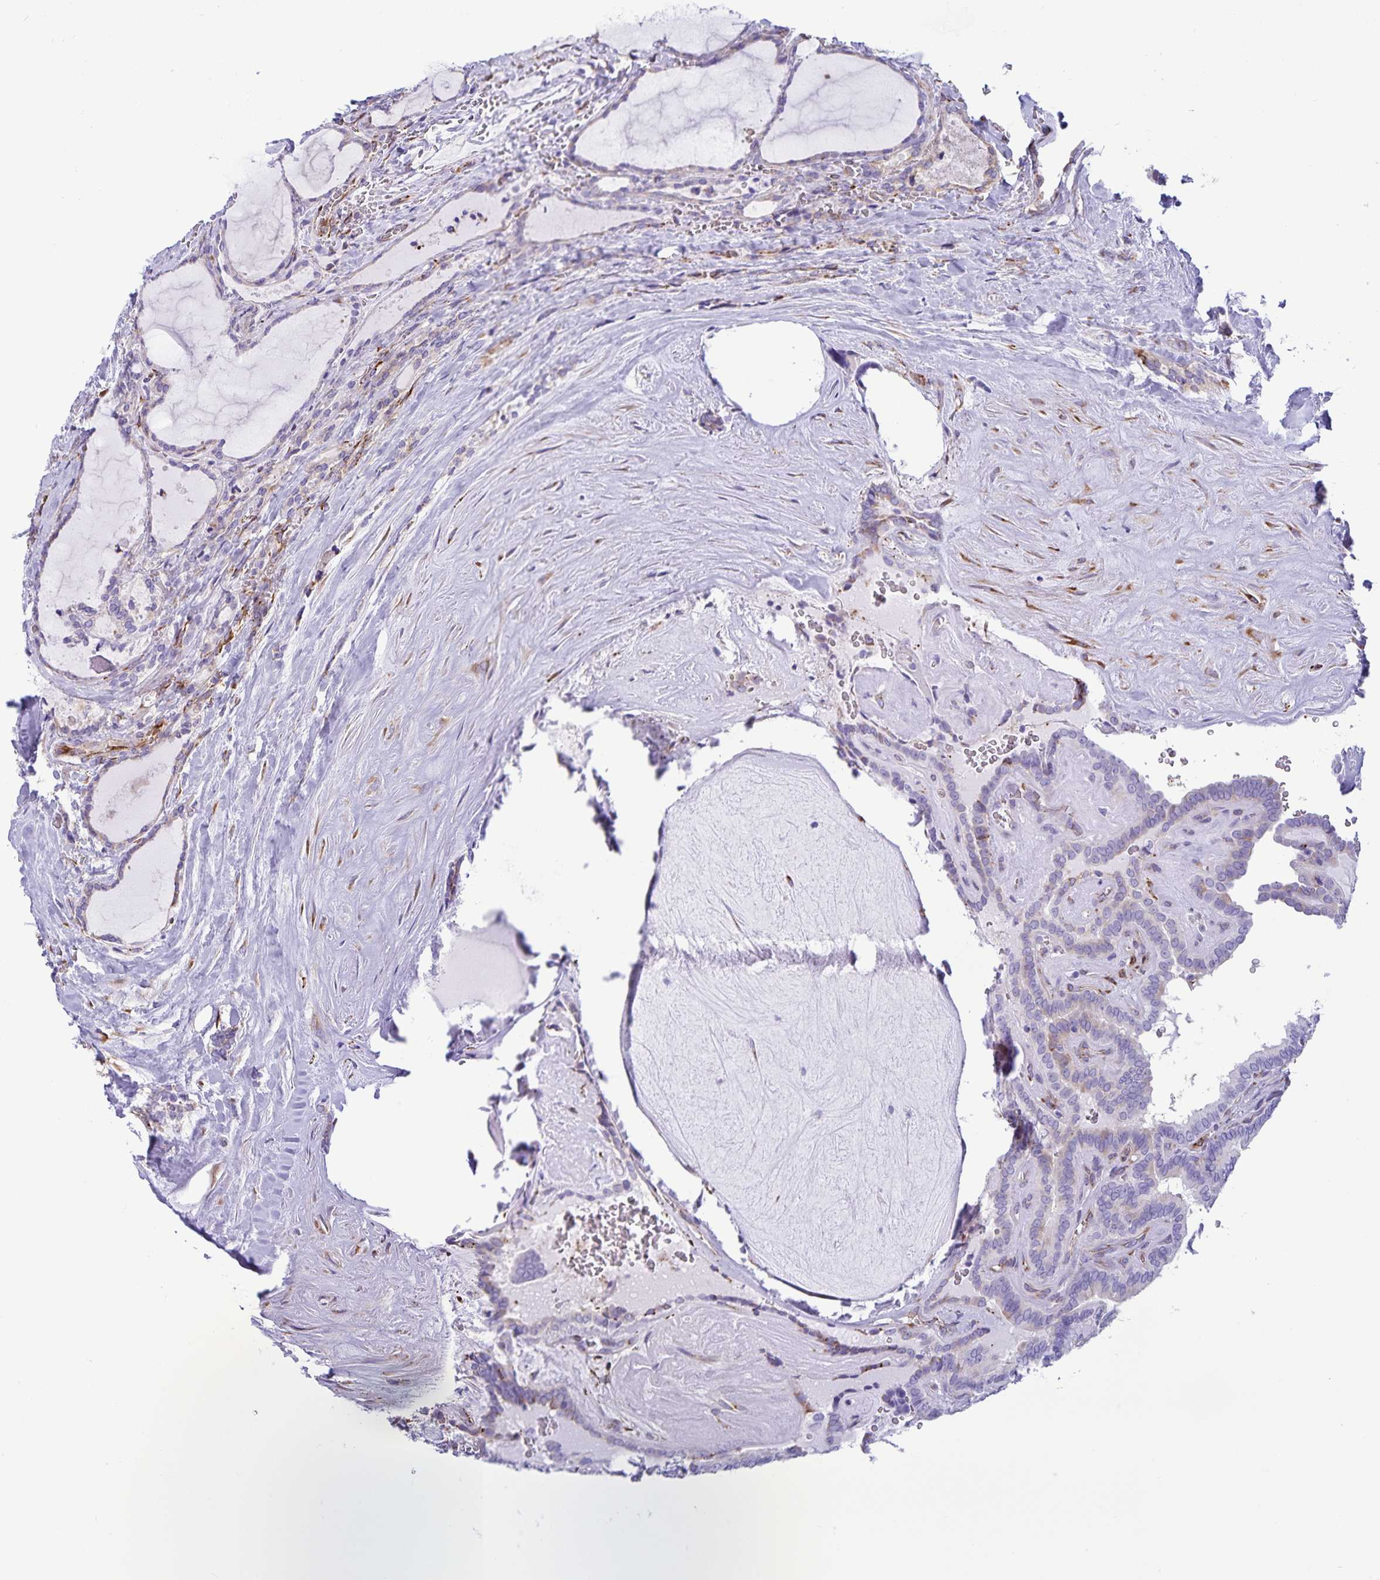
{"staining": {"intensity": "negative", "quantity": "none", "location": "none"}, "tissue": "thyroid cancer", "cell_type": "Tumor cells", "image_type": "cancer", "snomed": [{"axis": "morphology", "description": "Papillary adenocarcinoma, NOS"}, {"axis": "topography", "description": "Thyroid gland"}], "caption": "IHC micrograph of thyroid papillary adenocarcinoma stained for a protein (brown), which demonstrates no positivity in tumor cells.", "gene": "RCN1", "patient": {"sex": "female", "age": 21}}